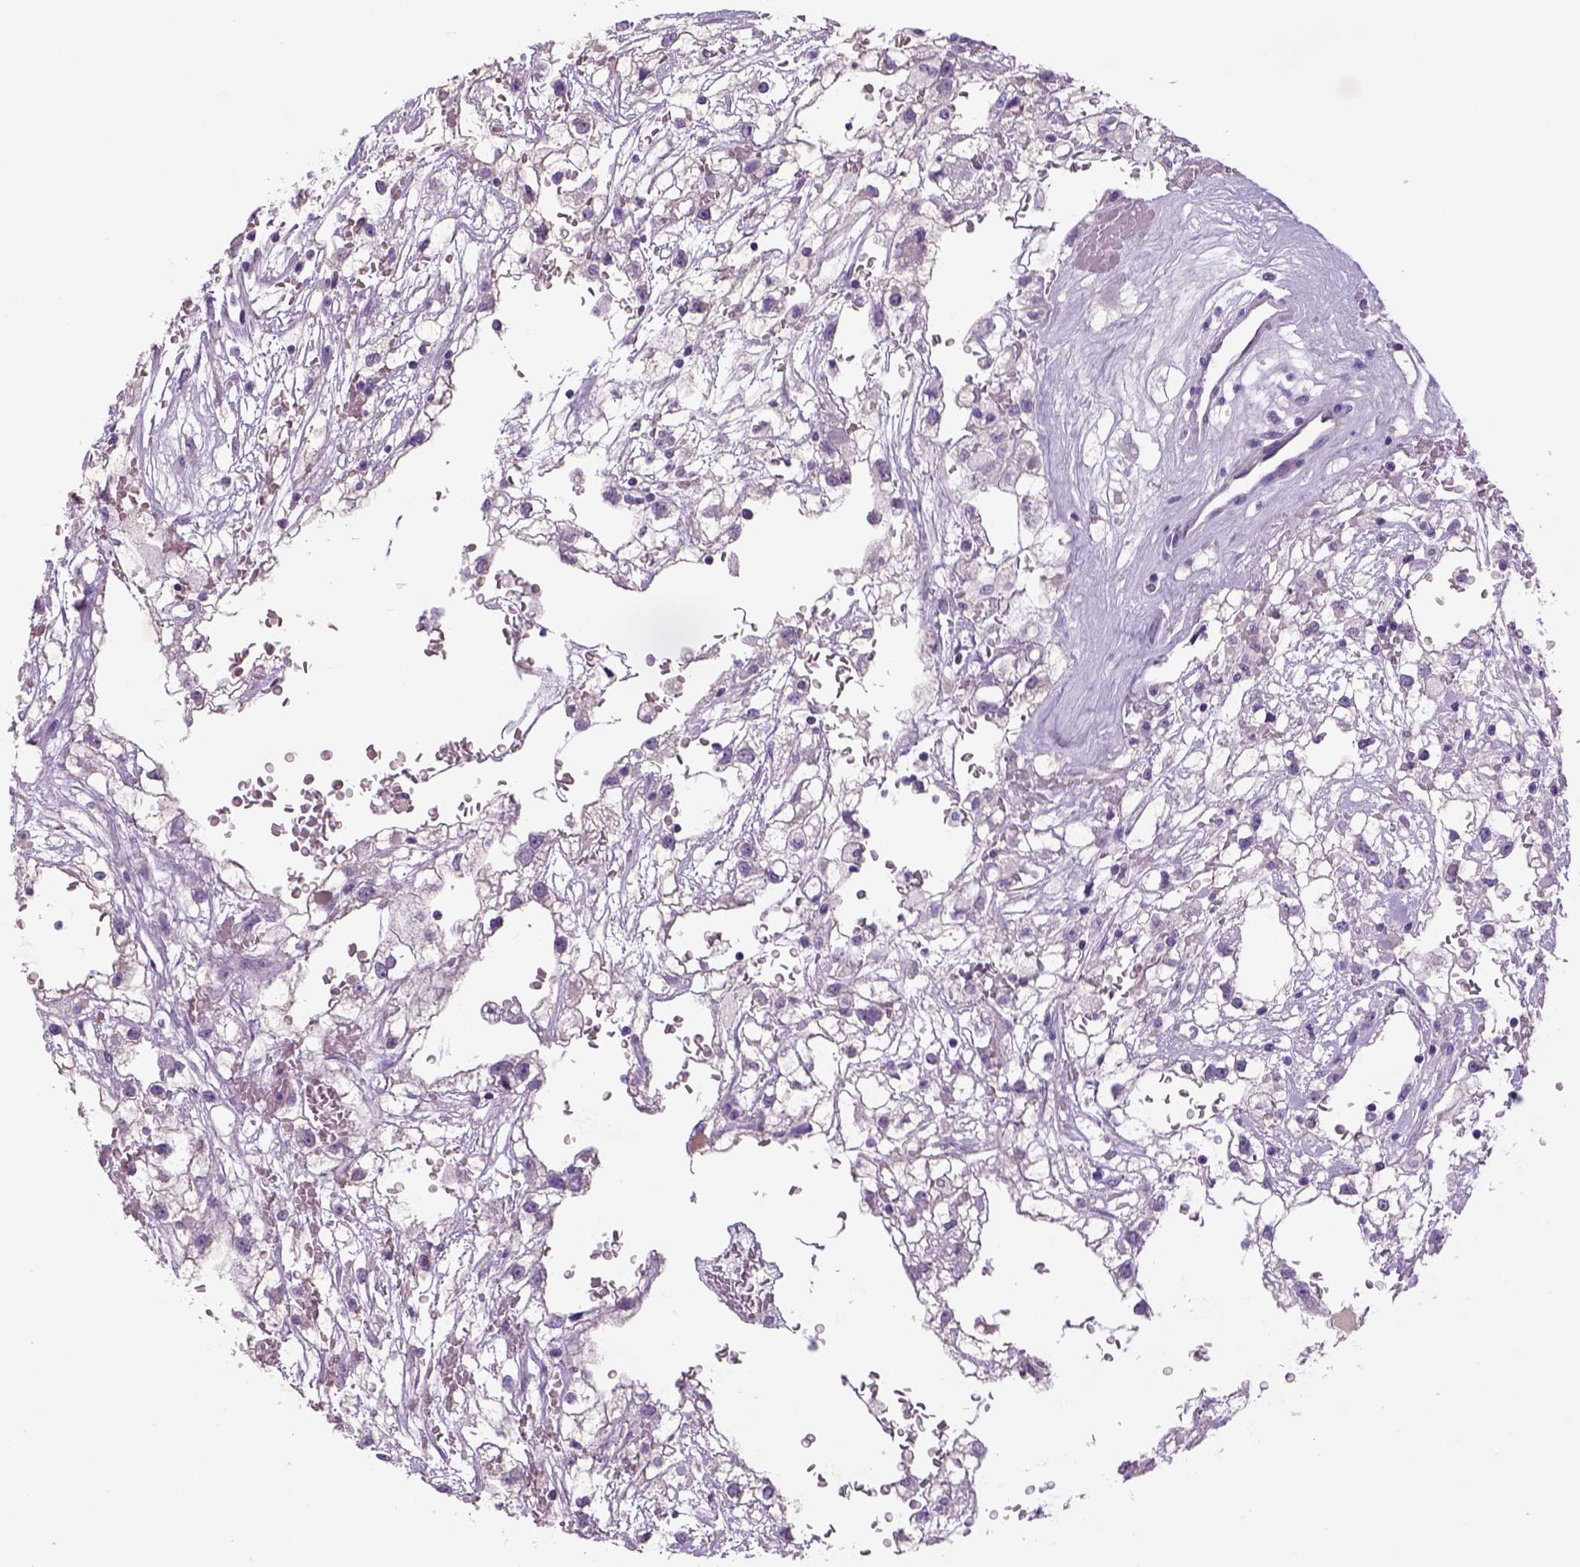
{"staining": {"intensity": "negative", "quantity": "none", "location": "none"}, "tissue": "renal cancer", "cell_type": "Tumor cells", "image_type": "cancer", "snomed": [{"axis": "morphology", "description": "Adenocarcinoma, NOS"}, {"axis": "topography", "description": "Kidney"}], "caption": "Tumor cells show no significant expression in renal cancer (adenocarcinoma). Brightfield microscopy of immunohistochemistry stained with DAB (brown) and hematoxylin (blue), captured at high magnification.", "gene": "DBH", "patient": {"sex": "male", "age": 59}}